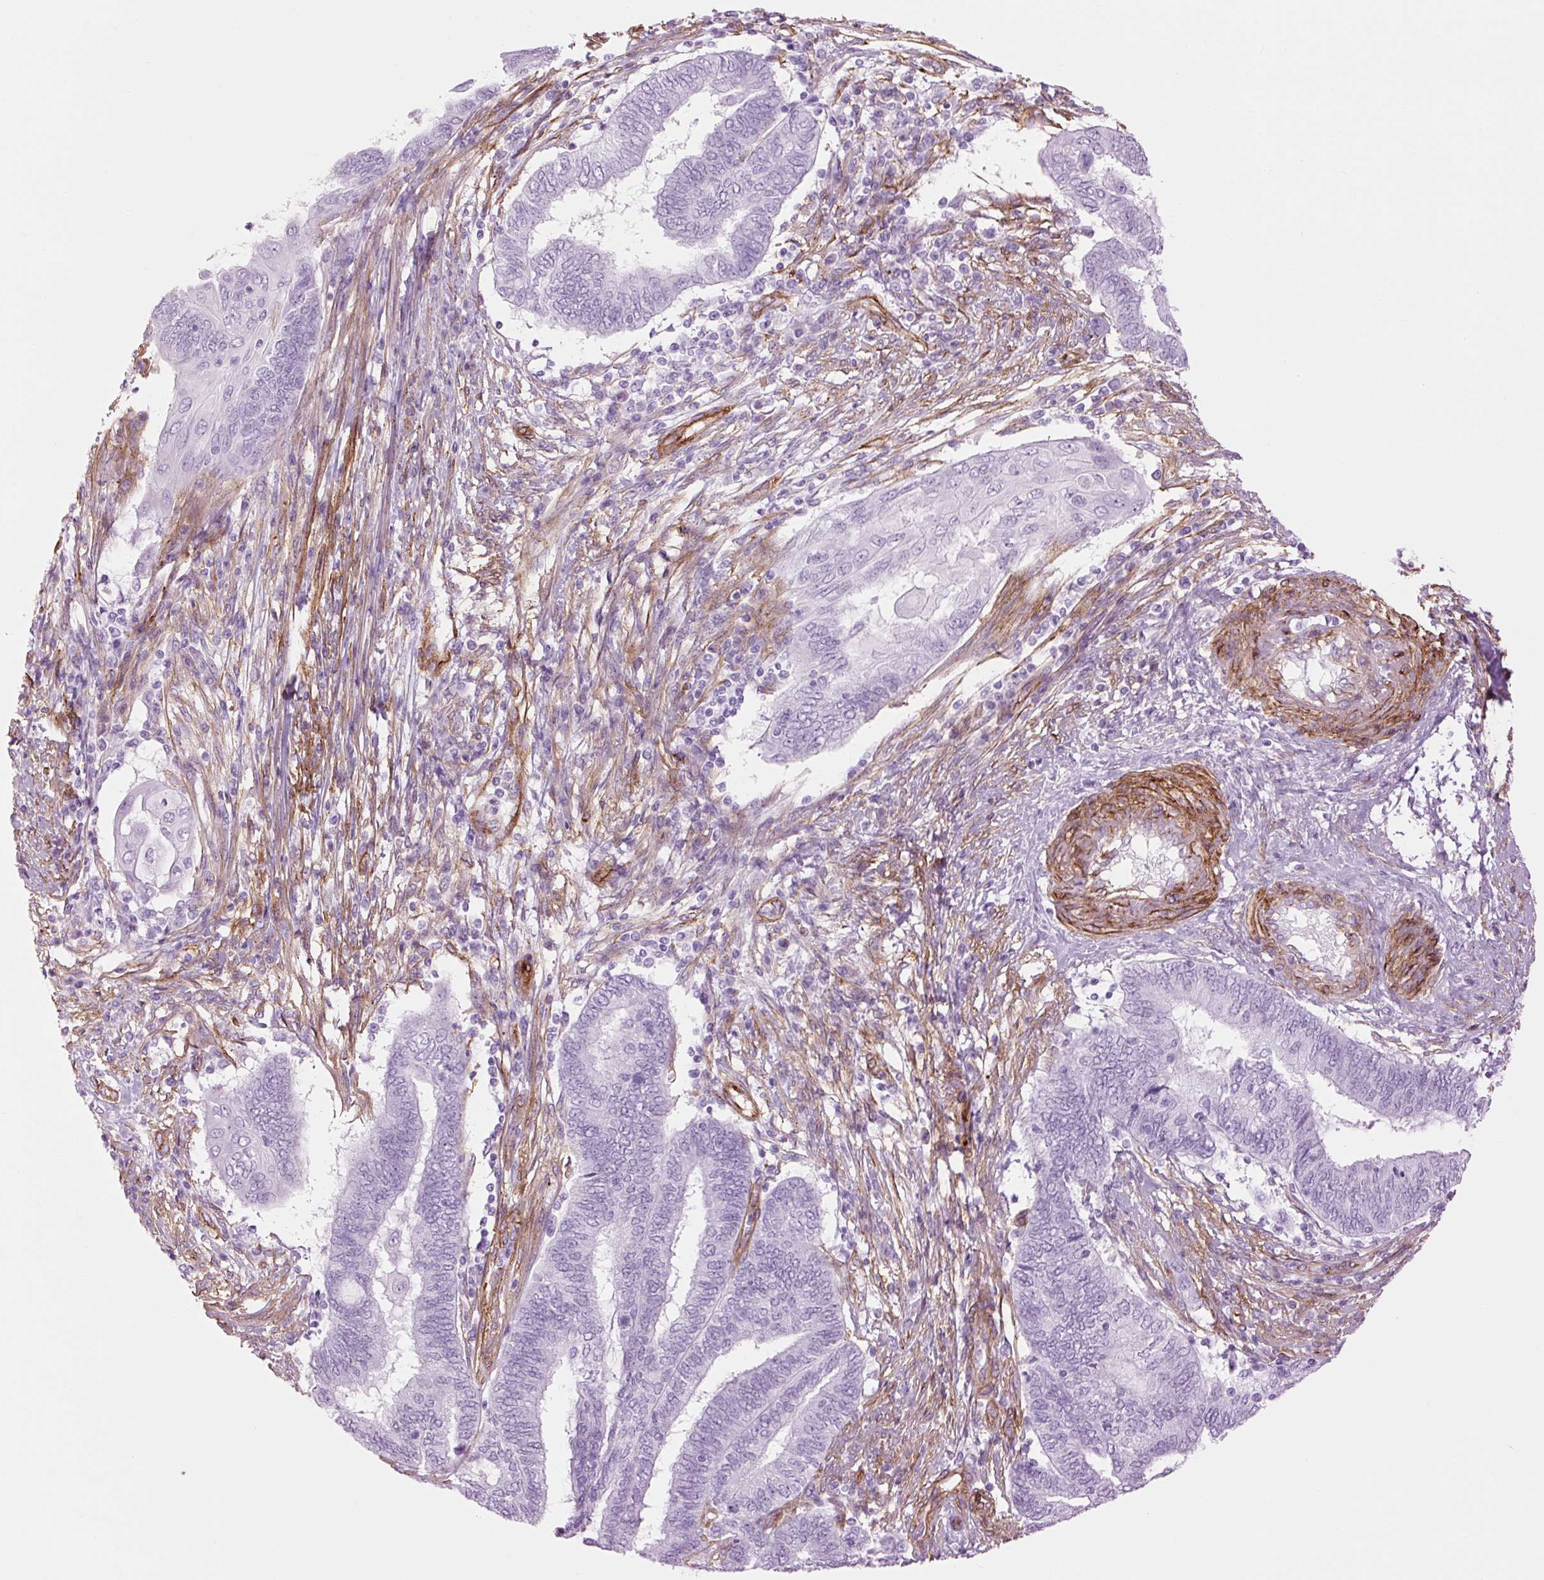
{"staining": {"intensity": "negative", "quantity": "none", "location": "none"}, "tissue": "endometrial cancer", "cell_type": "Tumor cells", "image_type": "cancer", "snomed": [{"axis": "morphology", "description": "Adenocarcinoma, NOS"}, {"axis": "topography", "description": "Uterus"}, {"axis": "topography", "description": "Endometrium"}], "caption": "A high-resolution photomicrograph shows IHC staining of adenocarcinoma (endometrial), which reveals no significant positivity in tumor cells. (Stains: DAB (3,3'-diaminobenzidine) IHC with hematoxylin counter stain, Microscopy: brightfield microscopy at high magnification).", "gene": "CAV1", "patient": {"sex": "female", "age": 70}}